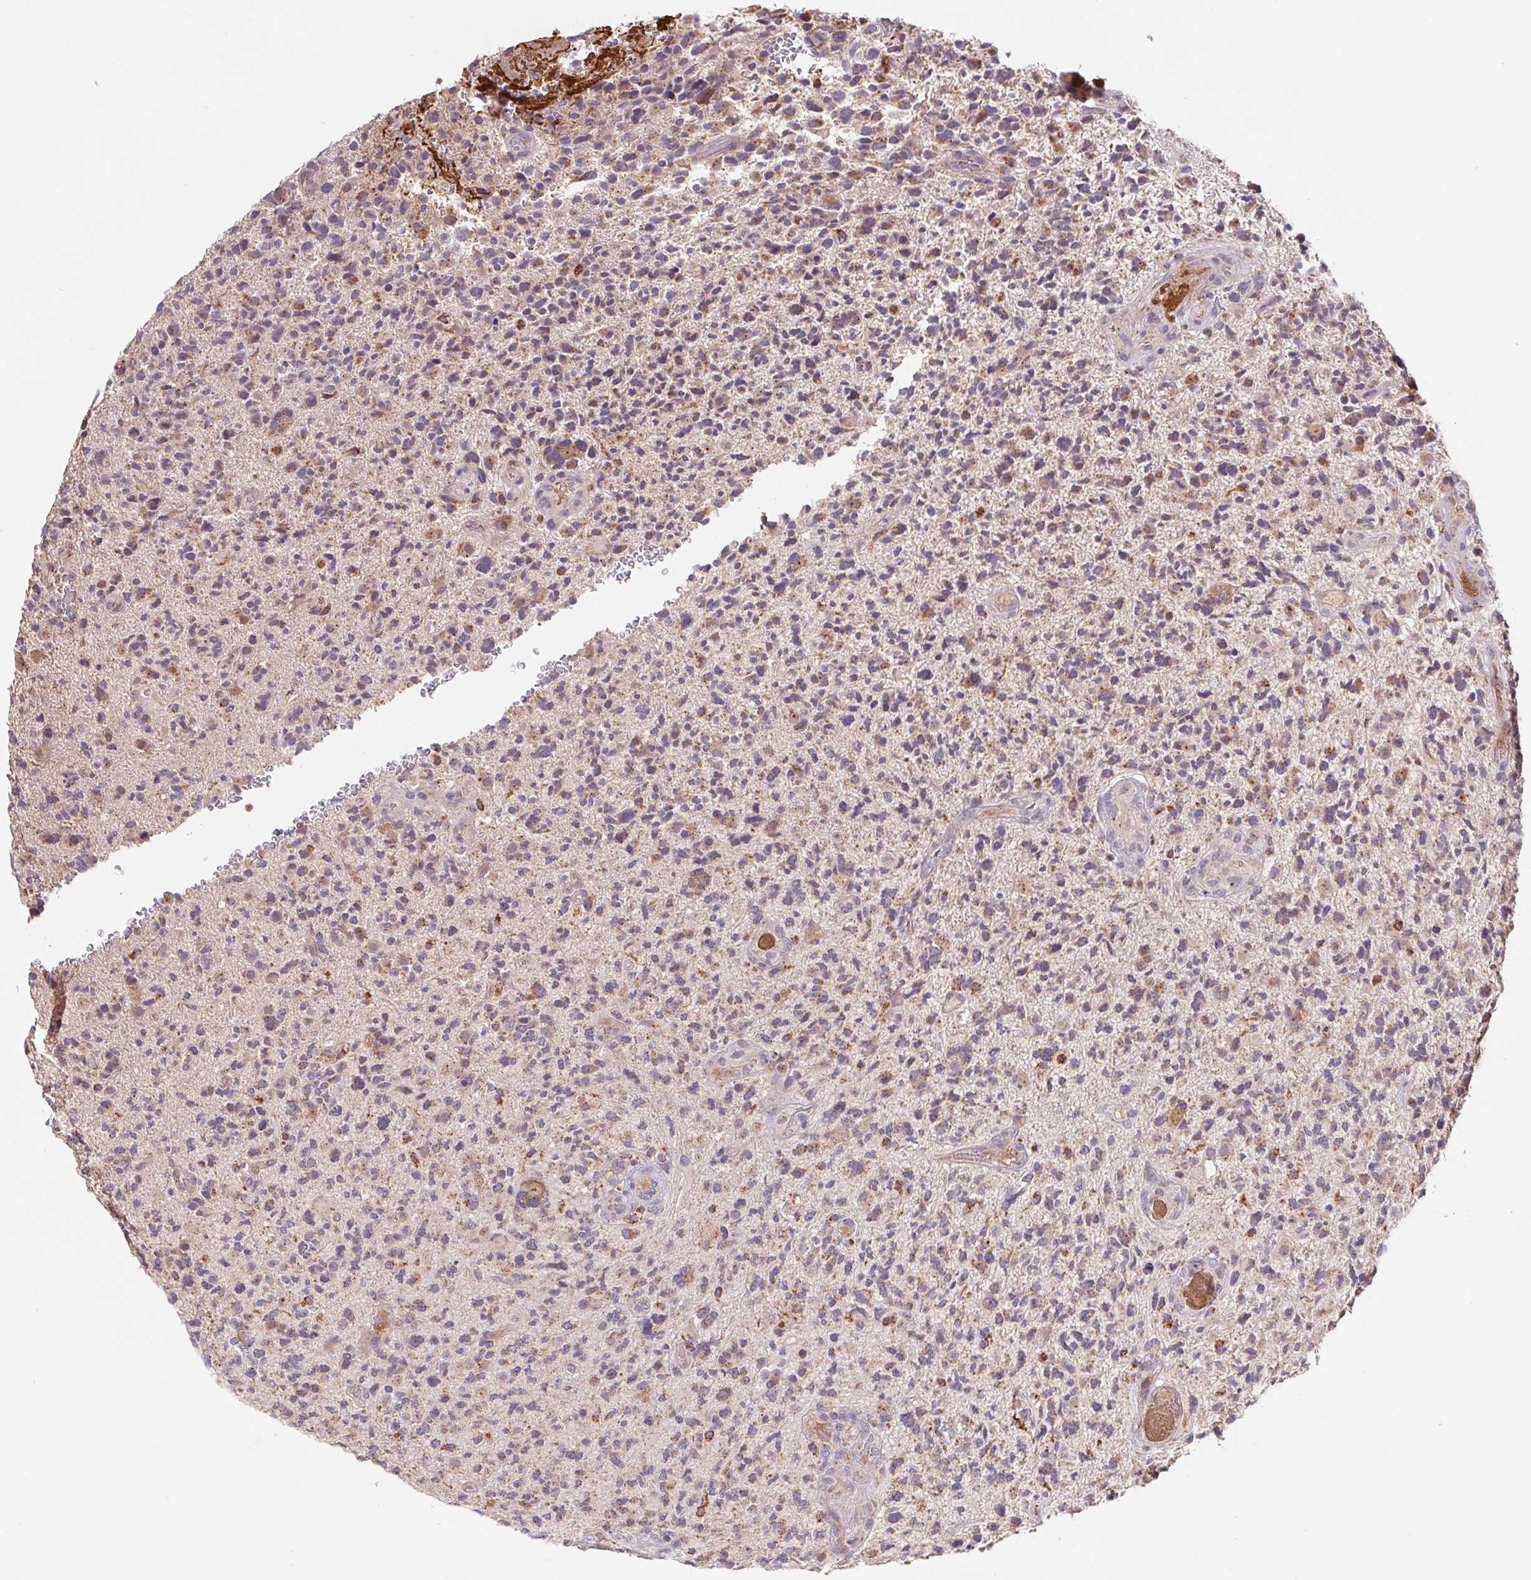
{"staining": {"intensity": "weak", "quantity": "<25%", "location": "cytoplasmic/membranous"}, "tissue": "glioma", "cell_type": "Tumor cells", "image_type": "cancer", "snomed": [{"axis": "morphology", "description": "Glioma, malignant, High grade"}, {"axis": "topography", "description": "Brain"}], "caption": "High-grade glioma (malignant) was stained to show a protein in brown. There is no significant staining in tumor cells.", "gene": "EMC6", "patient": {"sex": "female", "age": 71}}